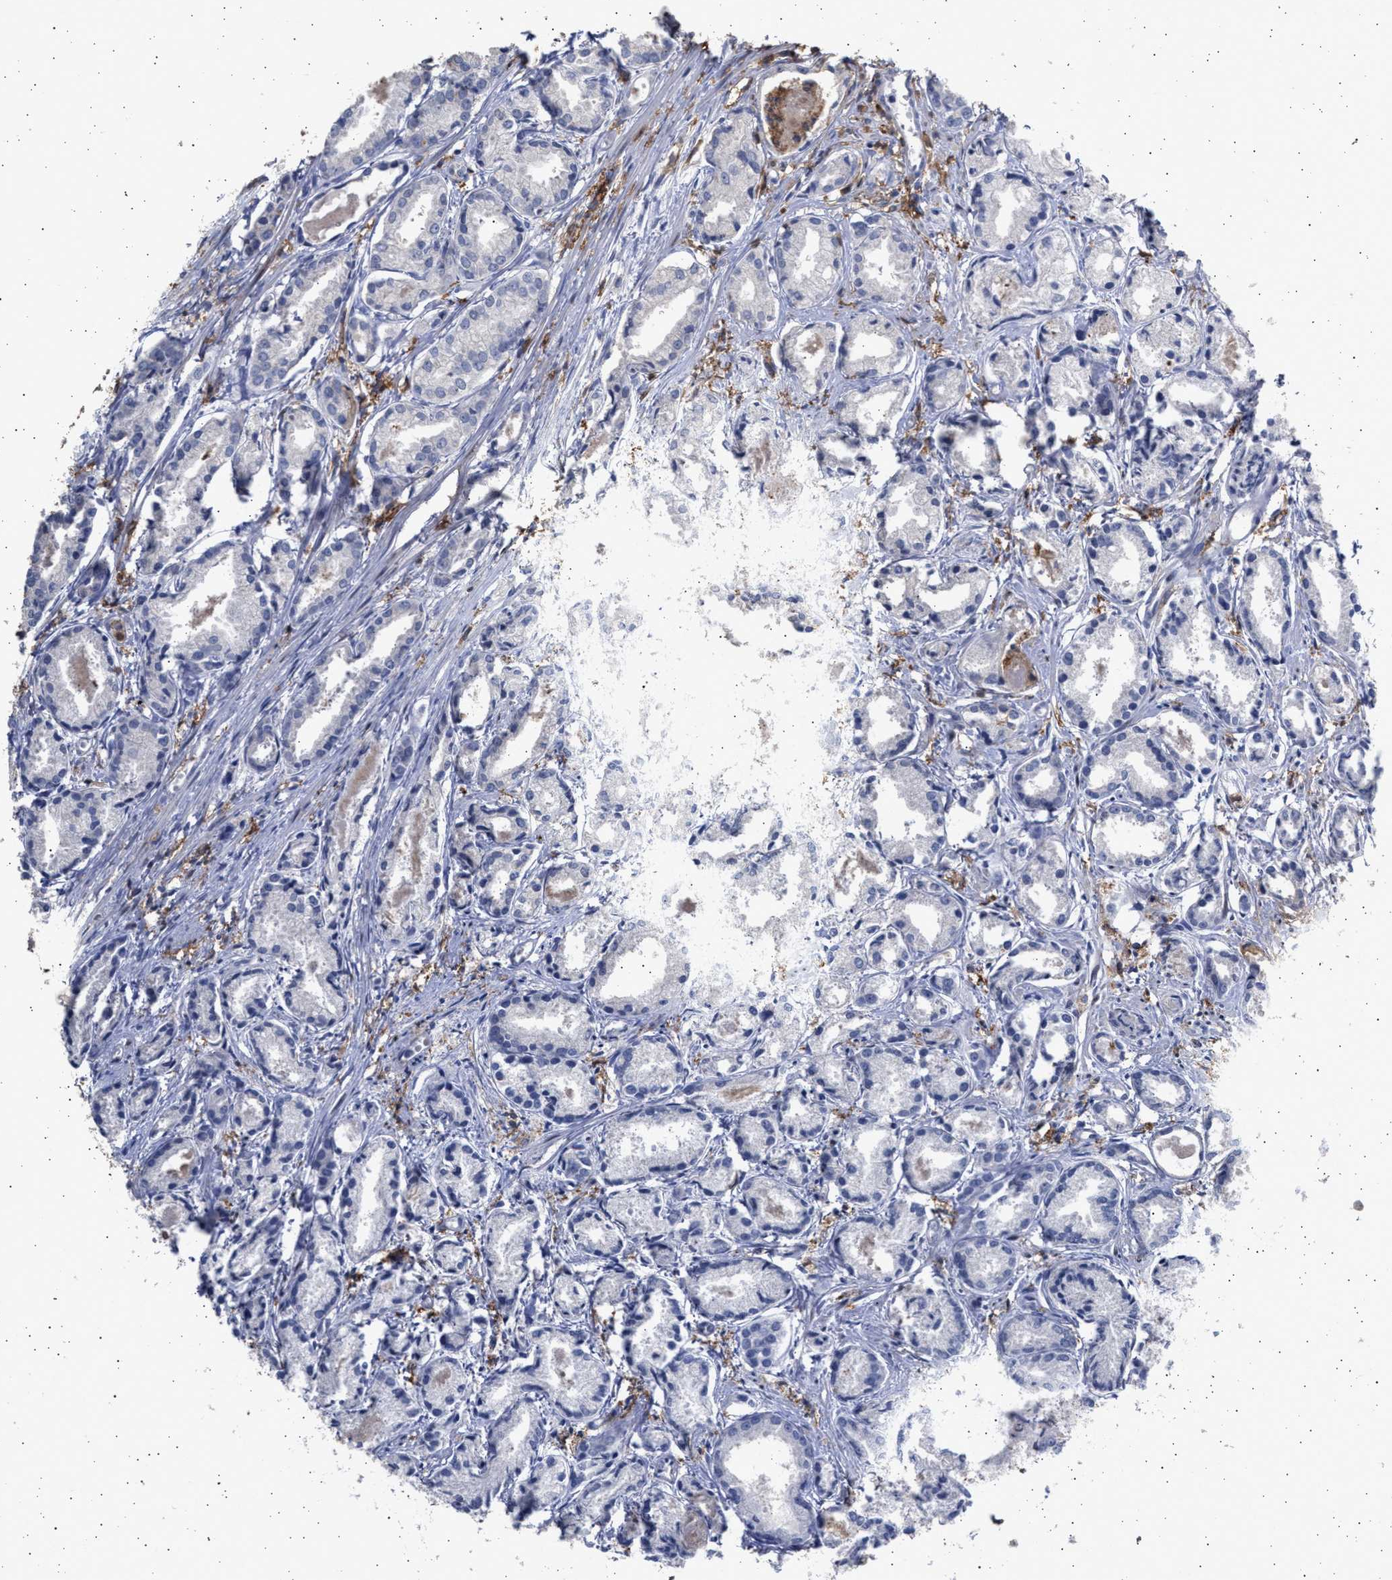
{"staining": {"intensity": "negative", "quantity": "none", "location": "none"}, "tissue": "prostate cancer", "cell_type": "Tumor cells", "image_type": "cancer", "snomed": [{"axis": "morphology", "description": "Adenocarcinoma, Low grade"}, {"axis": "topography", "description": "Prostate"}], "caption": "Immunohistochemical staining of prostate cancer (adenocarcinoma (low-grade)) exhibits no significant positivity in tumor cells. (DAB immunohistochemistry (IHC) with hematoxylin counter stain).", "gene": "FCER1A", "patient": {"sex": "male", "age": 72}}